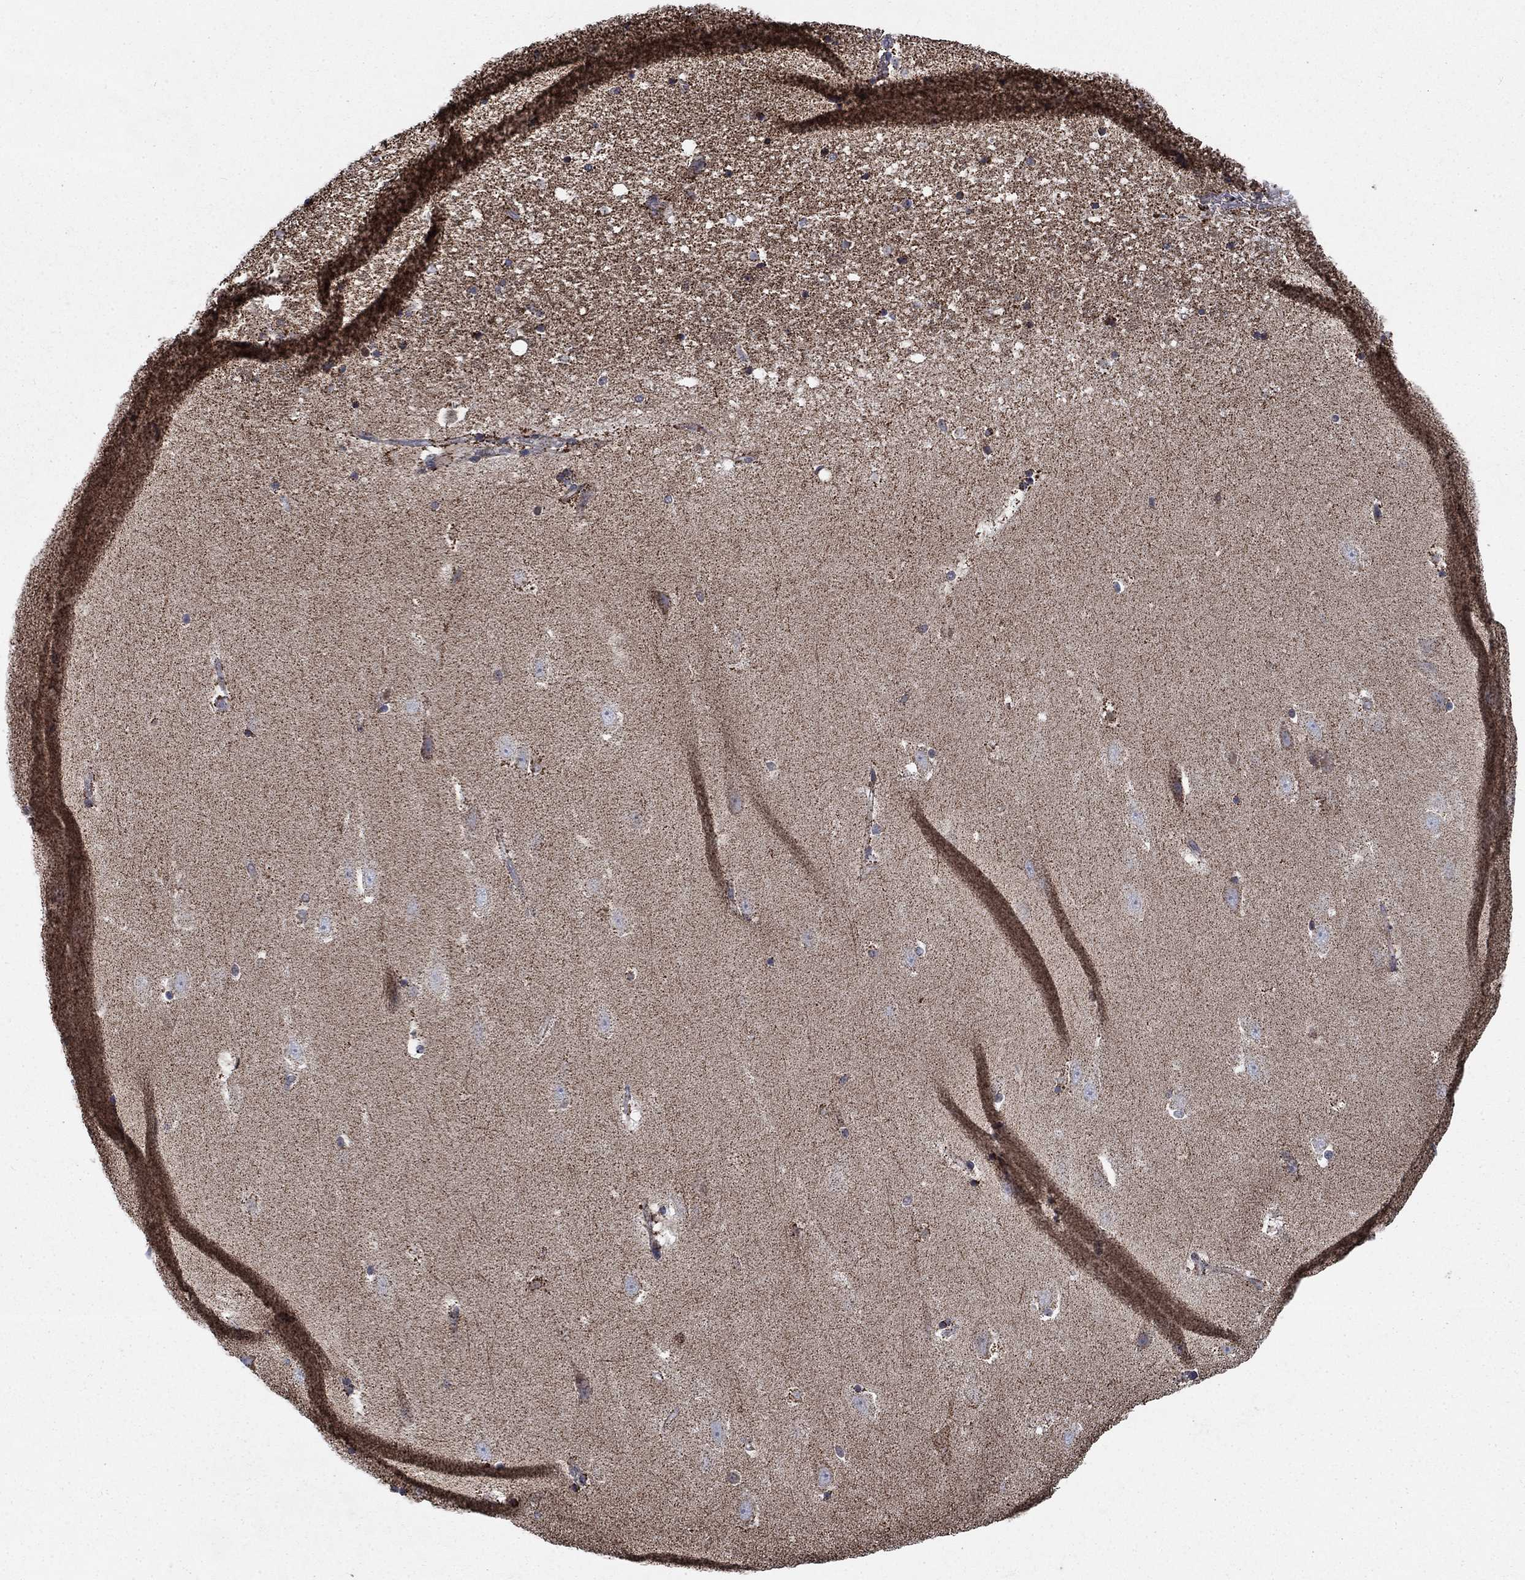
{"staining": {"intensity": "strong", "quantity": "<25%", "location": "cytoplasmic/membranous"}, "tissue": "hippocampus", "cell_type": "Glial cells", "image_type": "normal", "snomed": [{"axis": "morphology", "description": "Normal tissue, NOS"}, {"axis": "topography", "description": "Hippocampus"}], "caption": "Unremarkable hippocampus shows strong cytoplasmic/membranous positivity in about <25% of glial cells, visualized by immunohistochemistry. The staining was performed using DAB (3,3'-diaminobenzidine) to visualize the protein expression in brown, while the nuclei were stained in blue with hematoxylin (Magnification: 20x).", "gene": "MOAP1", "patient": {"sex": "male", "age": 49}}